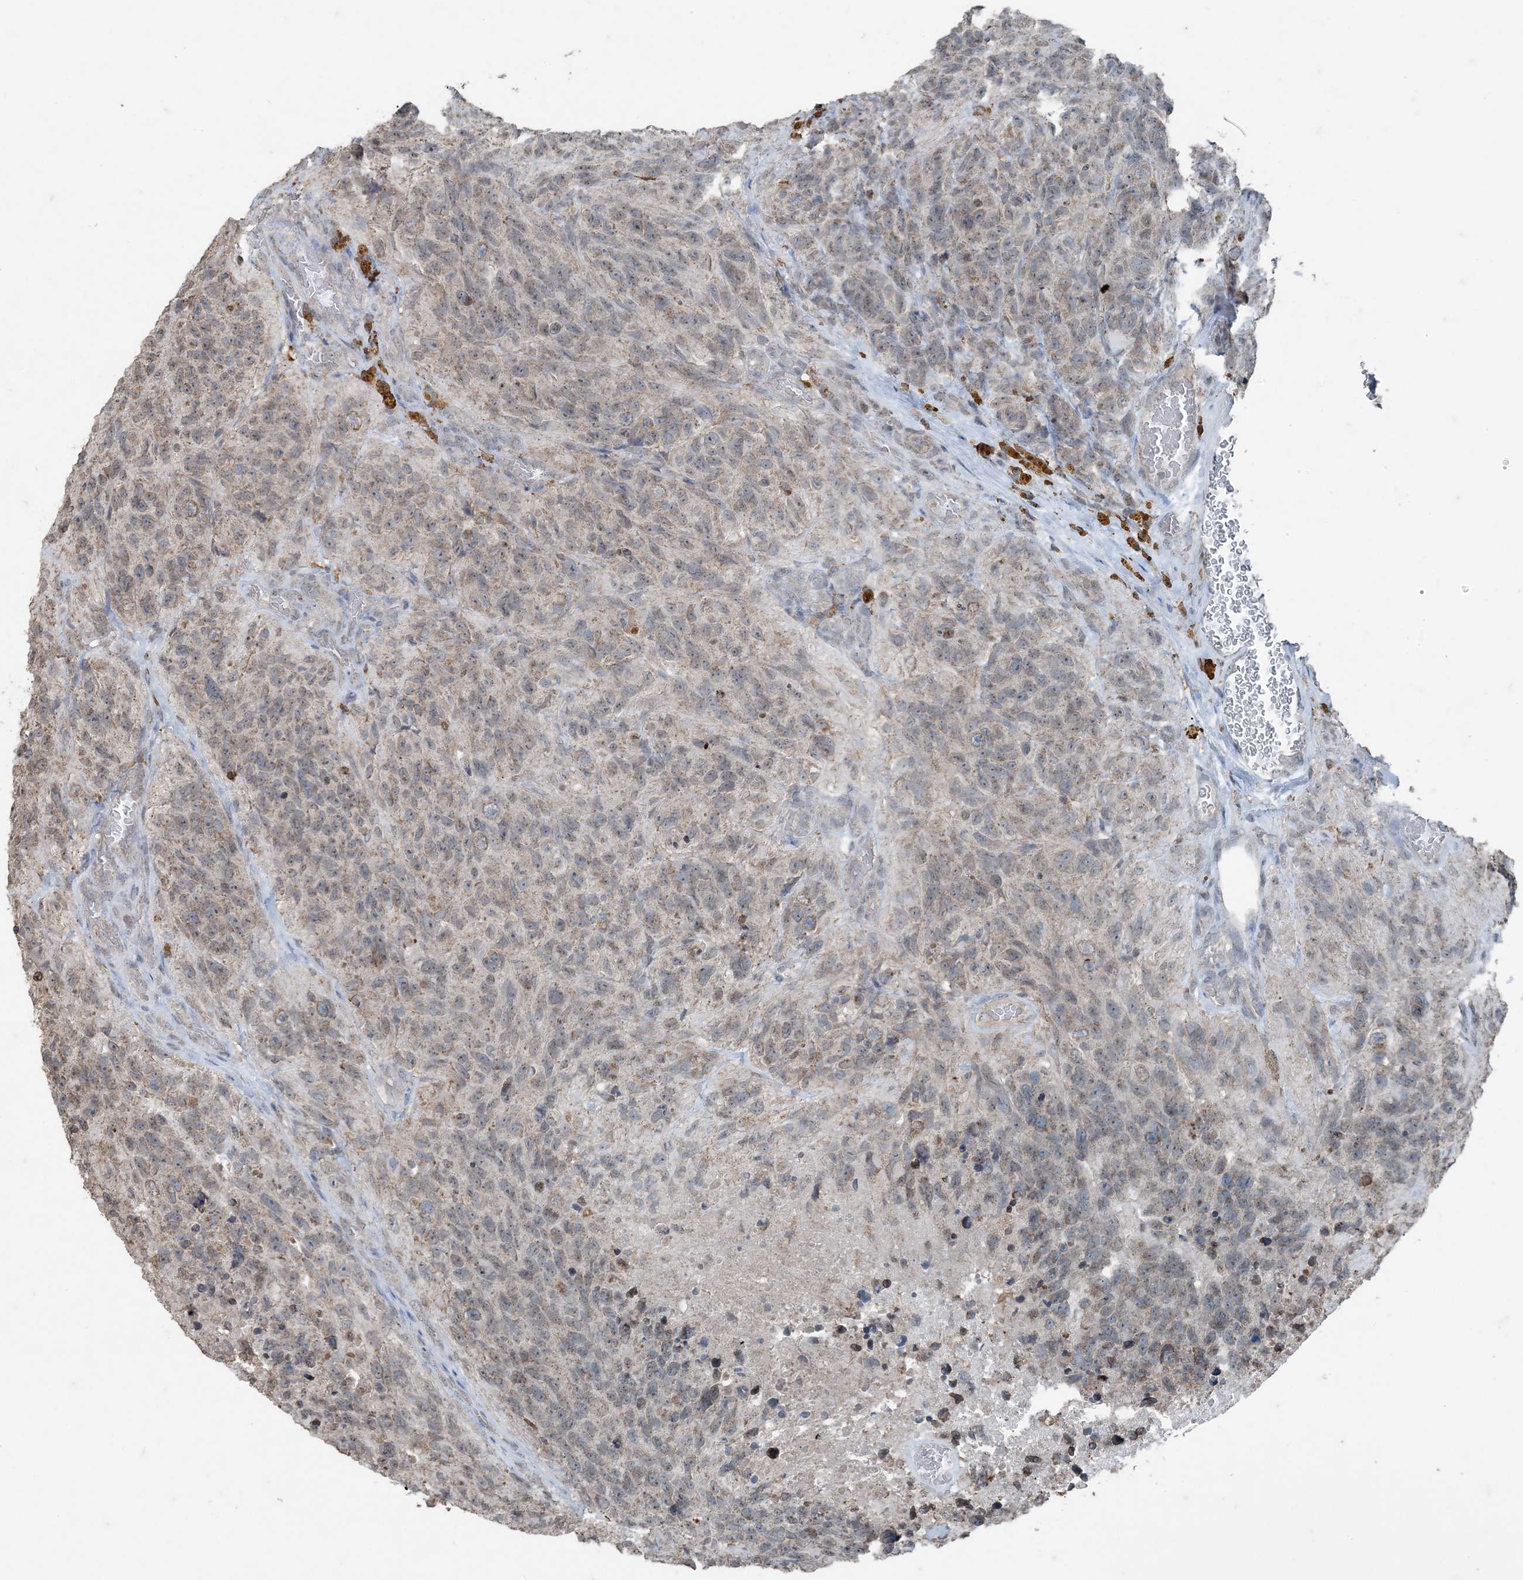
{"staining": {"intensity": "weak", "quantity": "25%-75%", "location": "cytoplasmic/membranous"}, "tissue": "glioma", "cell_type": "Tumor cells", "image_type": "cancer", "snomed": [{"axis": "morphology", "description": "Glioma, malignant, High grade"}, {"axis": "topography", "description": "Brain"}], "caption": "A histopathology image of human malignant high-grade glioma stained for a protein reveals weak cytoplasmic/membranous brown staining in tumor cells.", "gene": "GNL1", "patient": {"sex": "male", "age": 69}}